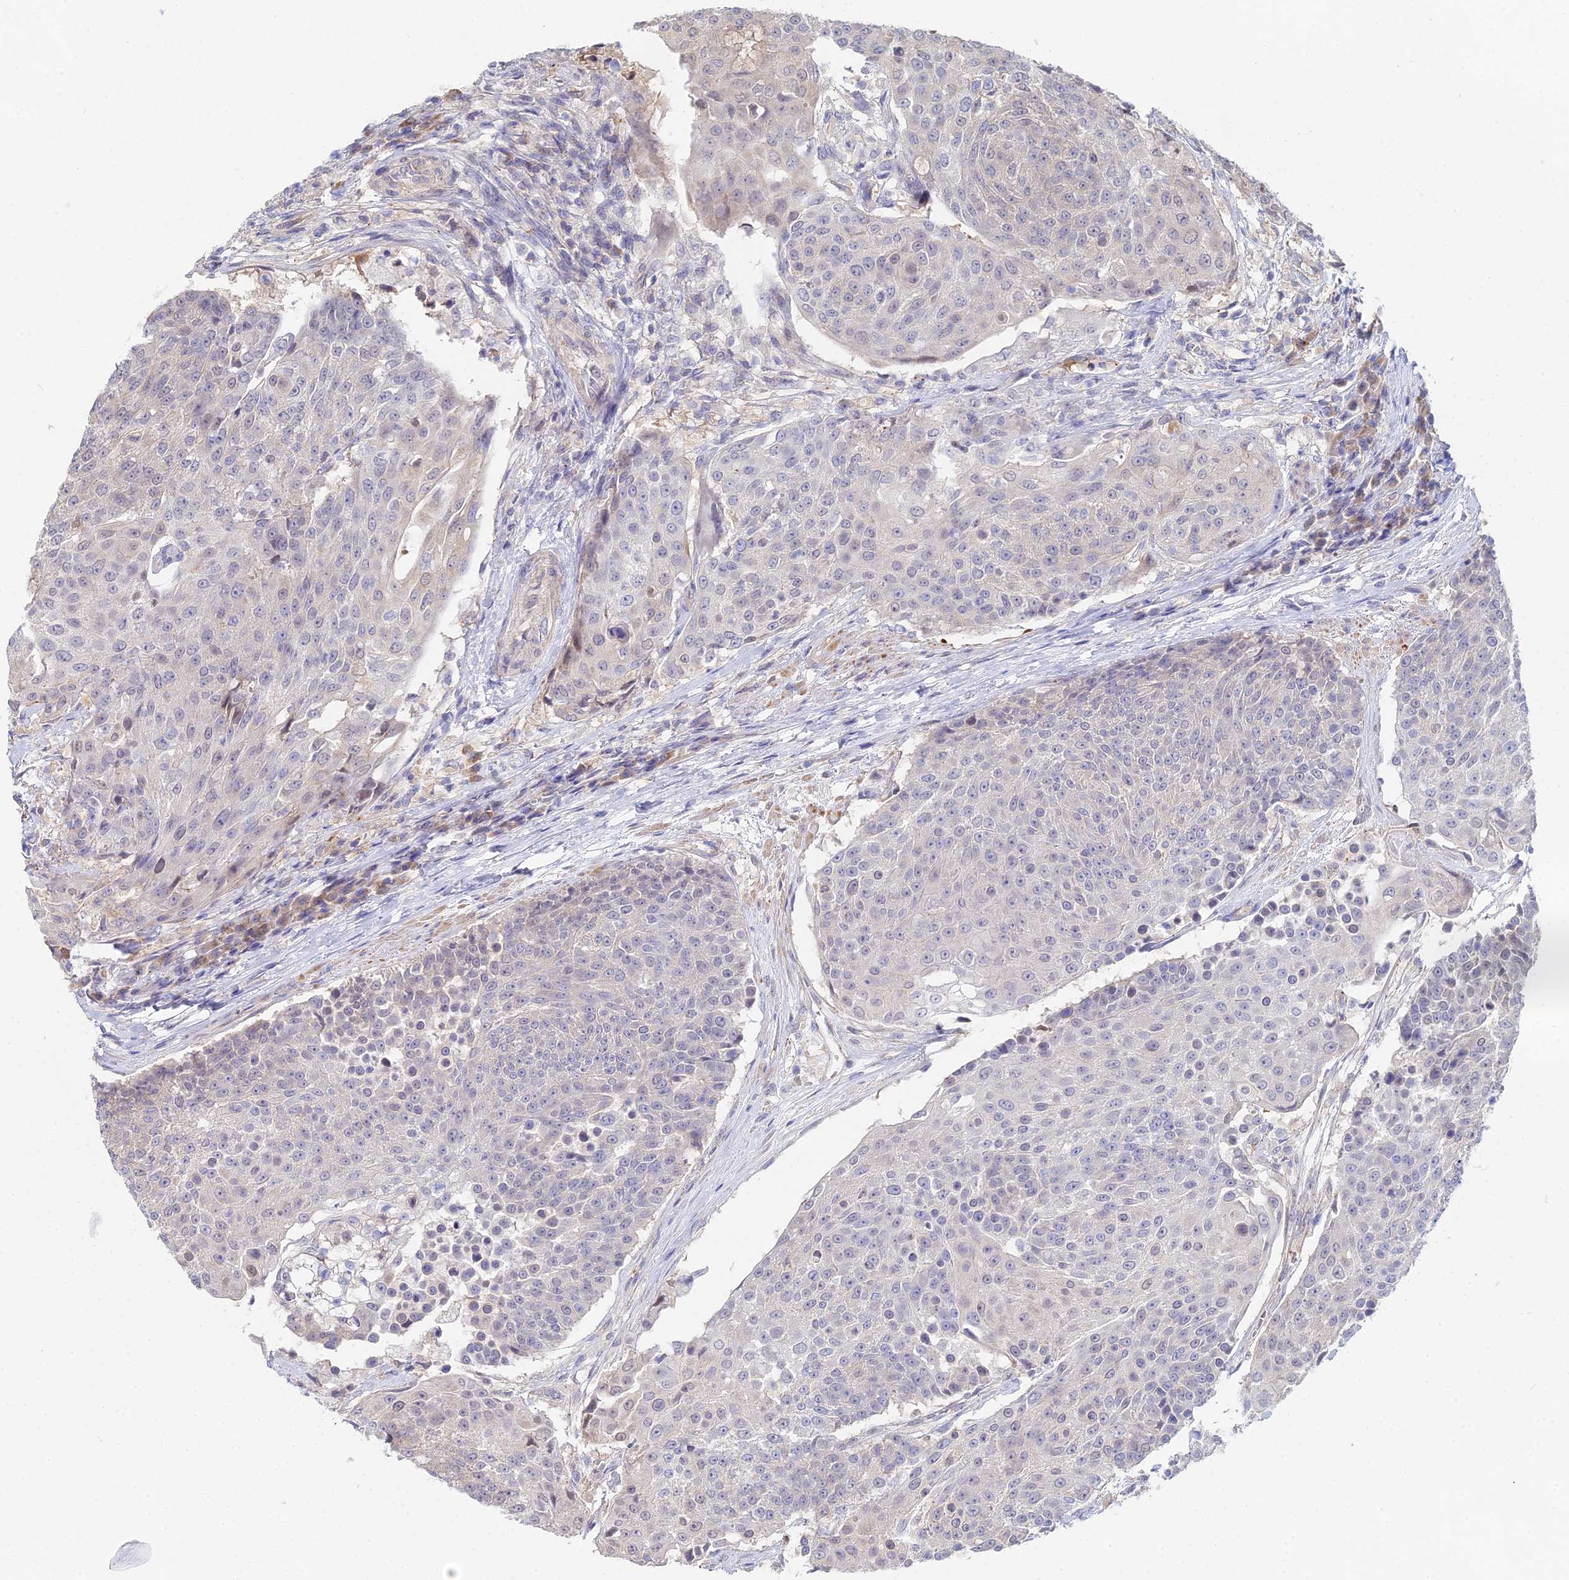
{"staining": {"intensity": "negative", "quantity": "none", "location": "none"}, "tissue": "urothelial cancer", "cell_type": "Tumor cells", "image_type": "cancer", "snomed": [{"axis": "morphology", "description": "Urothelial carcinoma, High grade"}, {"axis": "topography", "description": "Urinary bladder"}], "caption": "An immunohistochemistry (IHC) image of high-grade urothelial carcinoma is shown. There is no staining in tumor cells of high-grade urothelial carcinoma. (Stains: DAB immunohistochemistry (IHC) with hematoxylin counter stain, Microscopy: brightfield microscopy at high magnification).", "gene": "DNAH14", "patient": {"sex": "female", "age": 63}}